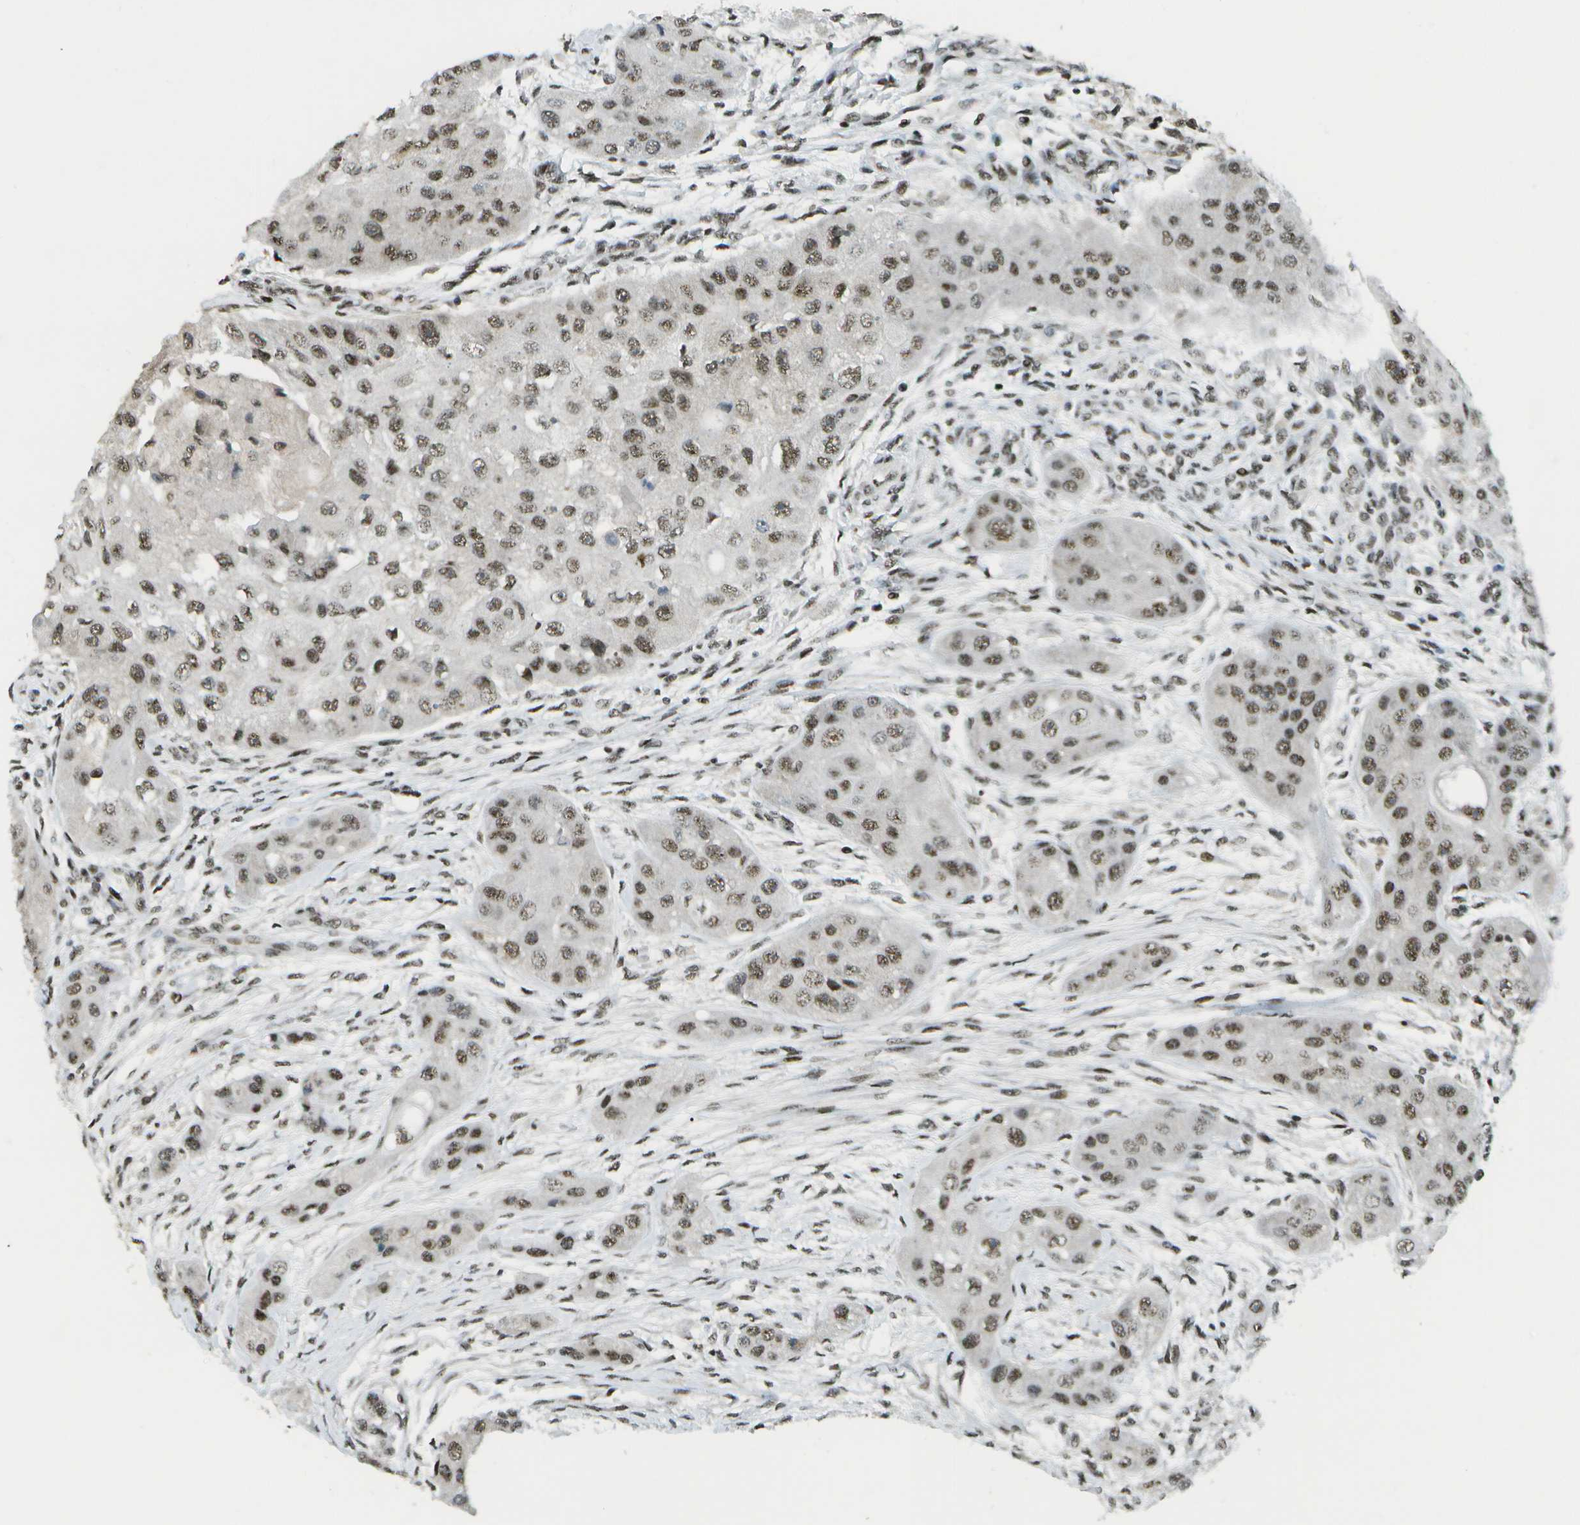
{"staining": {"intensity": "moderate", "quantity": ">75%", "location": "nuclear"}, "tissue": "head and neck cancer", "cell_type": "Tumor cells", "image_type": "cancer", "snomed": [{"axis": "morphology", "description": "Normal tissue, NOS"}, {"axis": "morphology", "description": "Squamous cell carcinoma, NOS"}, {"axis": "topography", "description": "Skeletal muscle"}, {"axis": "topography", "description": "Head-Neck"}], "caption": "Immunohistochemical staining of human head and neck cancer shows medium levels of moderate nuclear expression in approximately >75% of tumor cells. The protein of interest is shown in brown color, while the nuclei are stained blue.", "gene": "IRF7", "patient": {"sex": "male", "age": 51}}